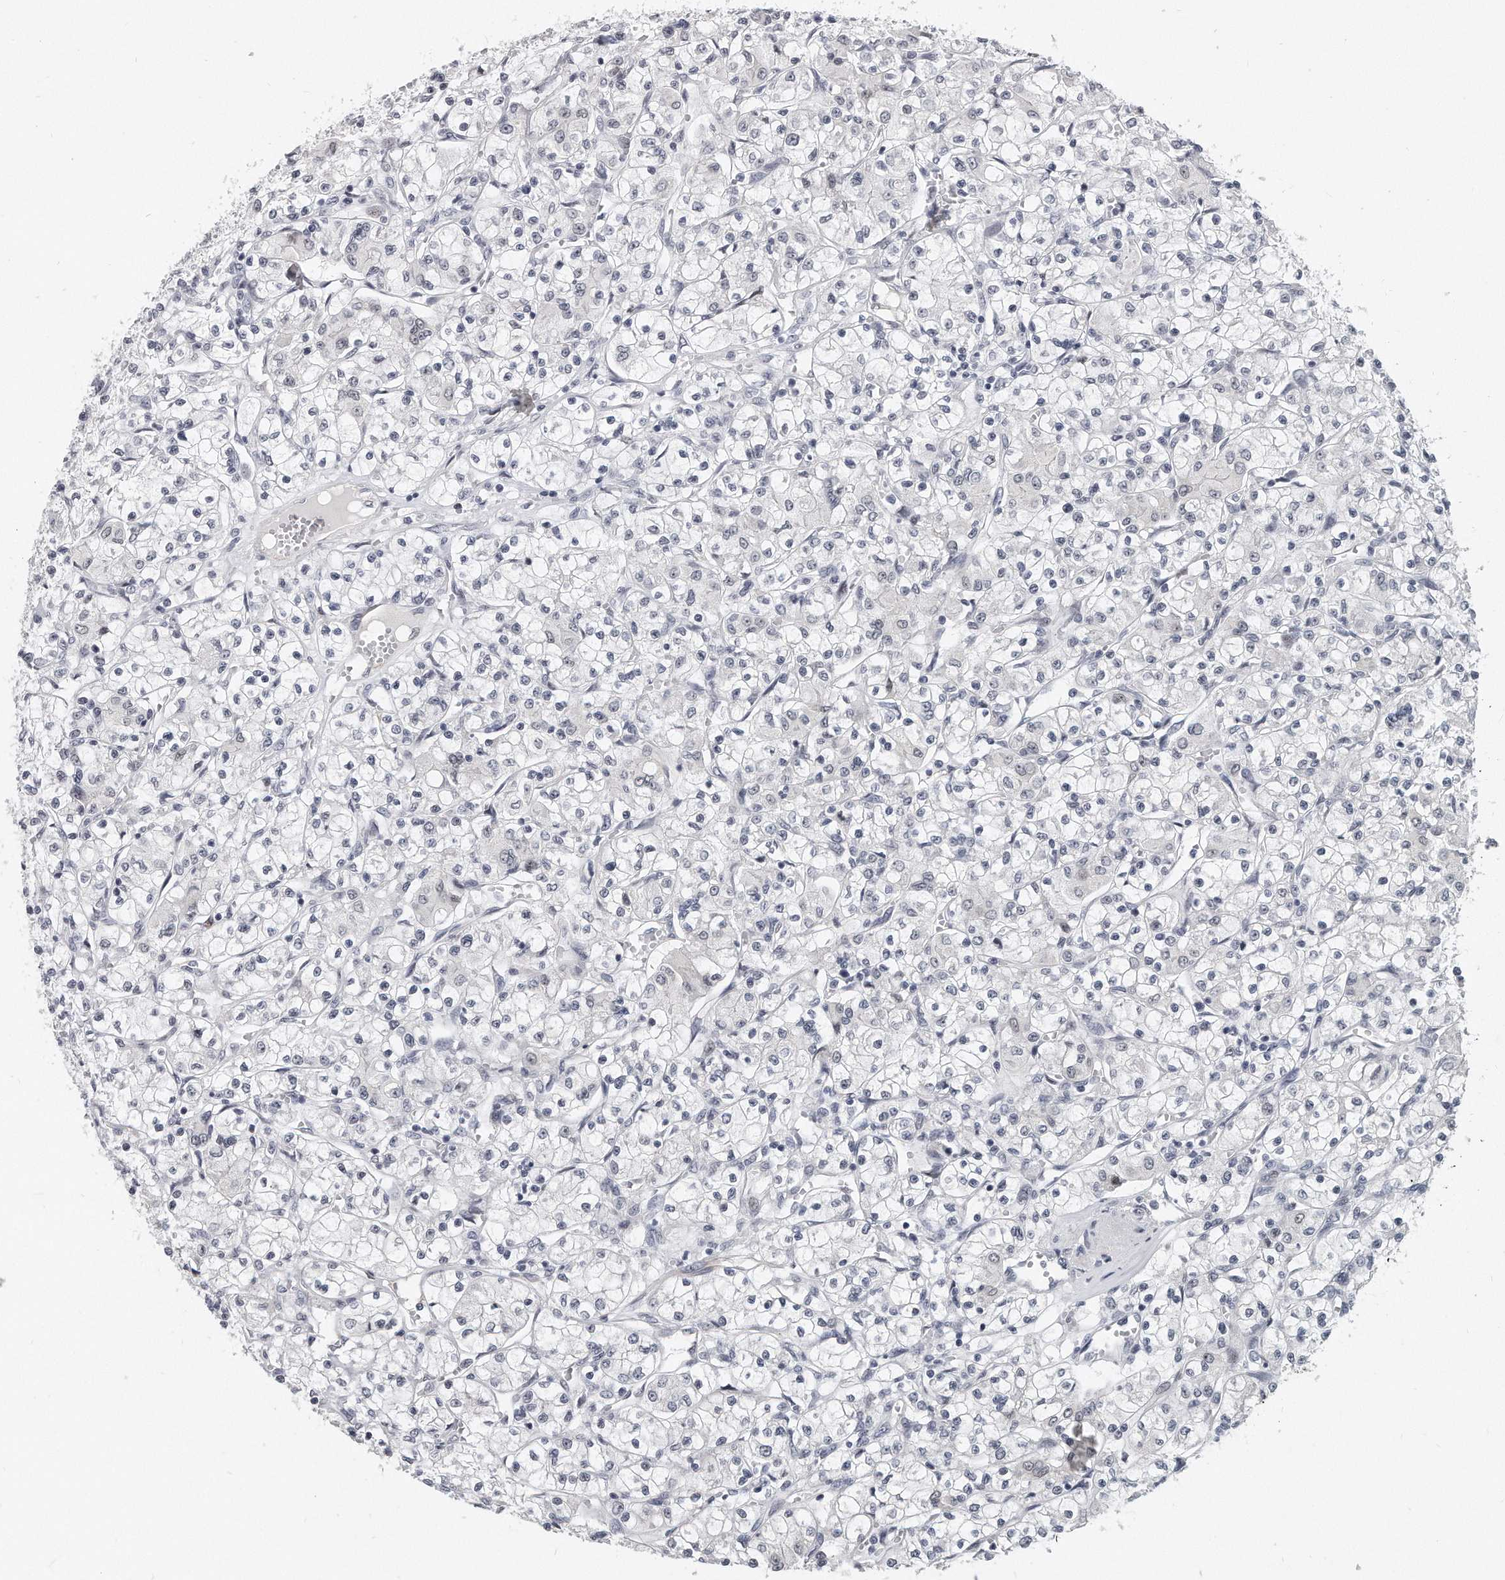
{"staining": {"intensity": "negative", "quantity": "none", "location": "none"}, "tissue": "renal cancer", "cell_type": "Tumor cells", "image_type": "cancer", "snomed": [{"axis": "morphology", "description": "Adenocarcinoma, NOS"}, {"axis": "topography", "description": "Kidney"}], "caption": "IHC image of human renal cancer stained for a protein (brown), which reveals no expression in tumor cells.", "gene": "TFCP2L1", "patient": {"sex": "female", "age": 59}}